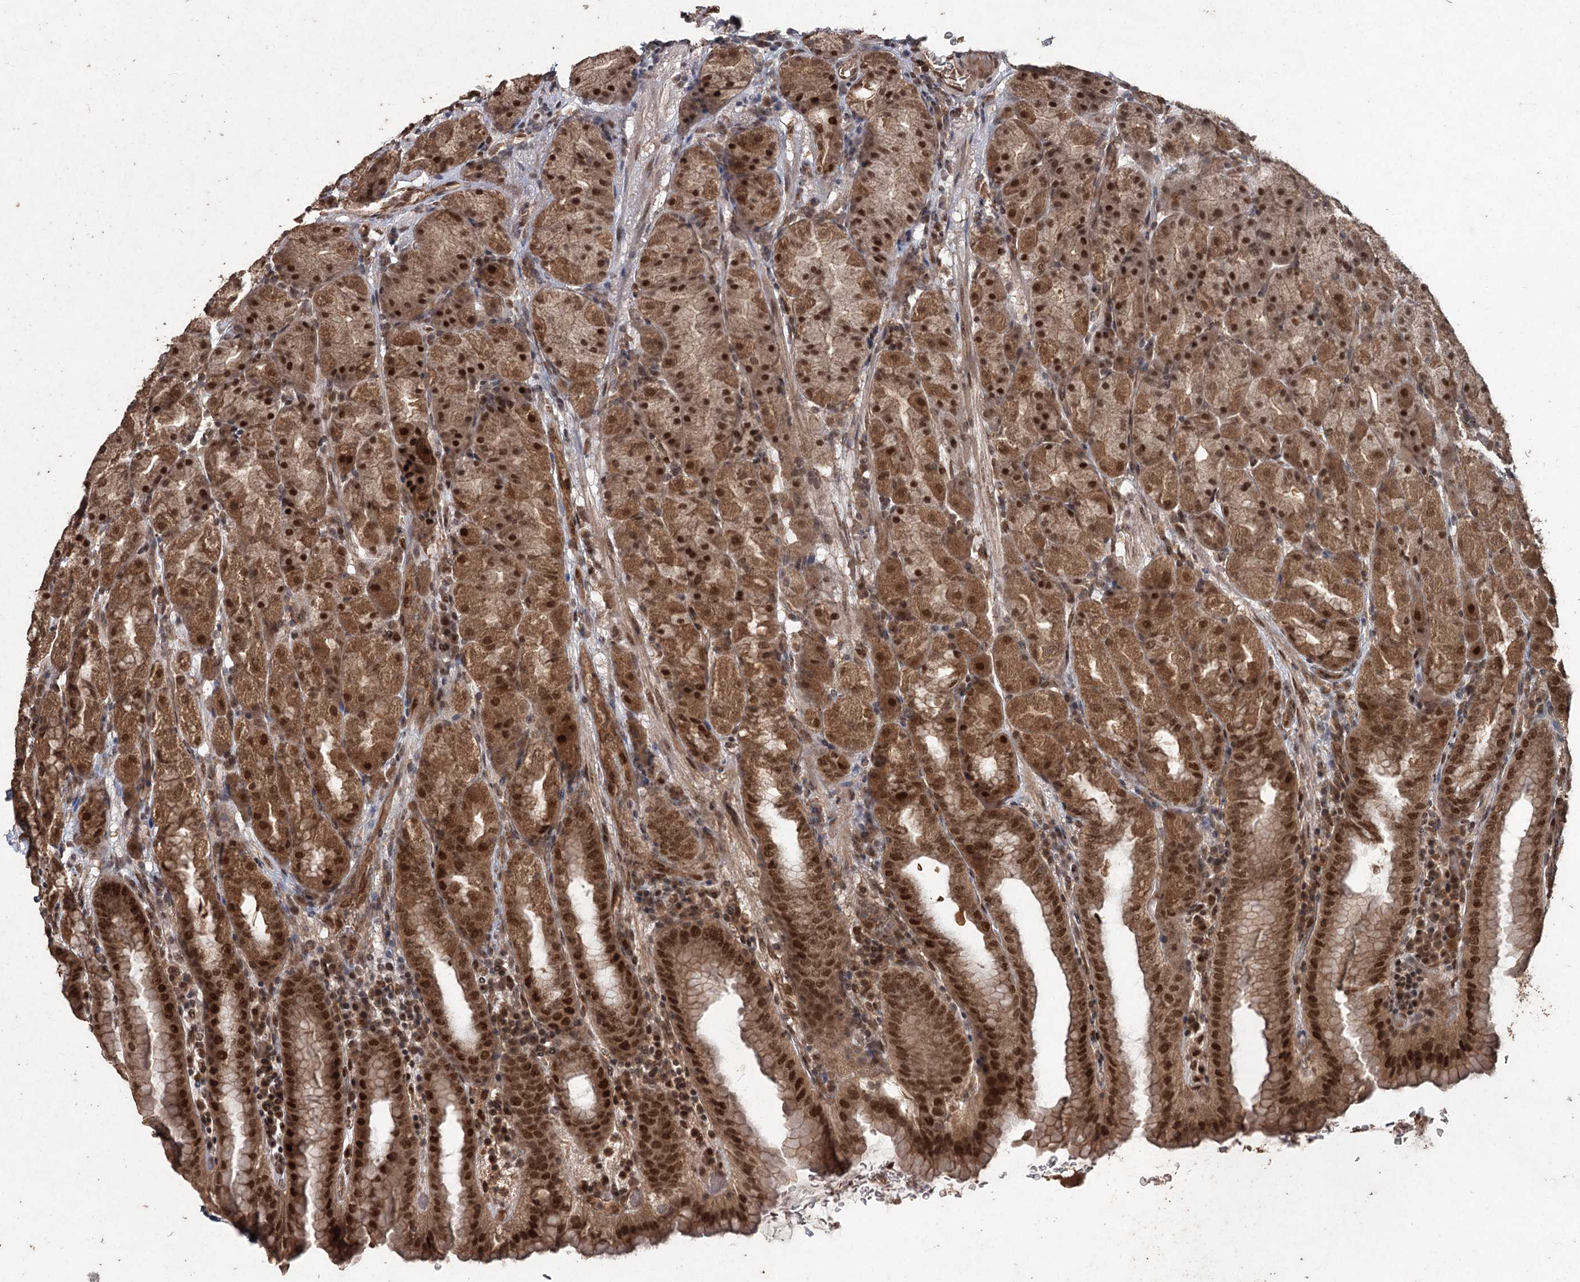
{"staining": {"intensity": "strong", "quantity": ">75%", "location": "cytoplasmic/membranous,nuclear"}, "tissue": "stomach", "cell_type": "Glandular cells", "image_type": "normal", "snomed": [{"axis": "morphology", "description": "Normal tissue, NOS"}, {"axis": "topography", "description": "Stomach, upper"}], "caption": "Protein staining shows strong cytoplasmic/membranous,nuclear expression in approximately >75% of glandular cells in benign stomach. (Stains: DAB (3,3'-diaminobenzidine) in brown, nuclei in blue, Microscopy: brightfield microscopy at high magnification).", "gene": "FBXO7", "patient": {"sex": "male", "age": 68}}